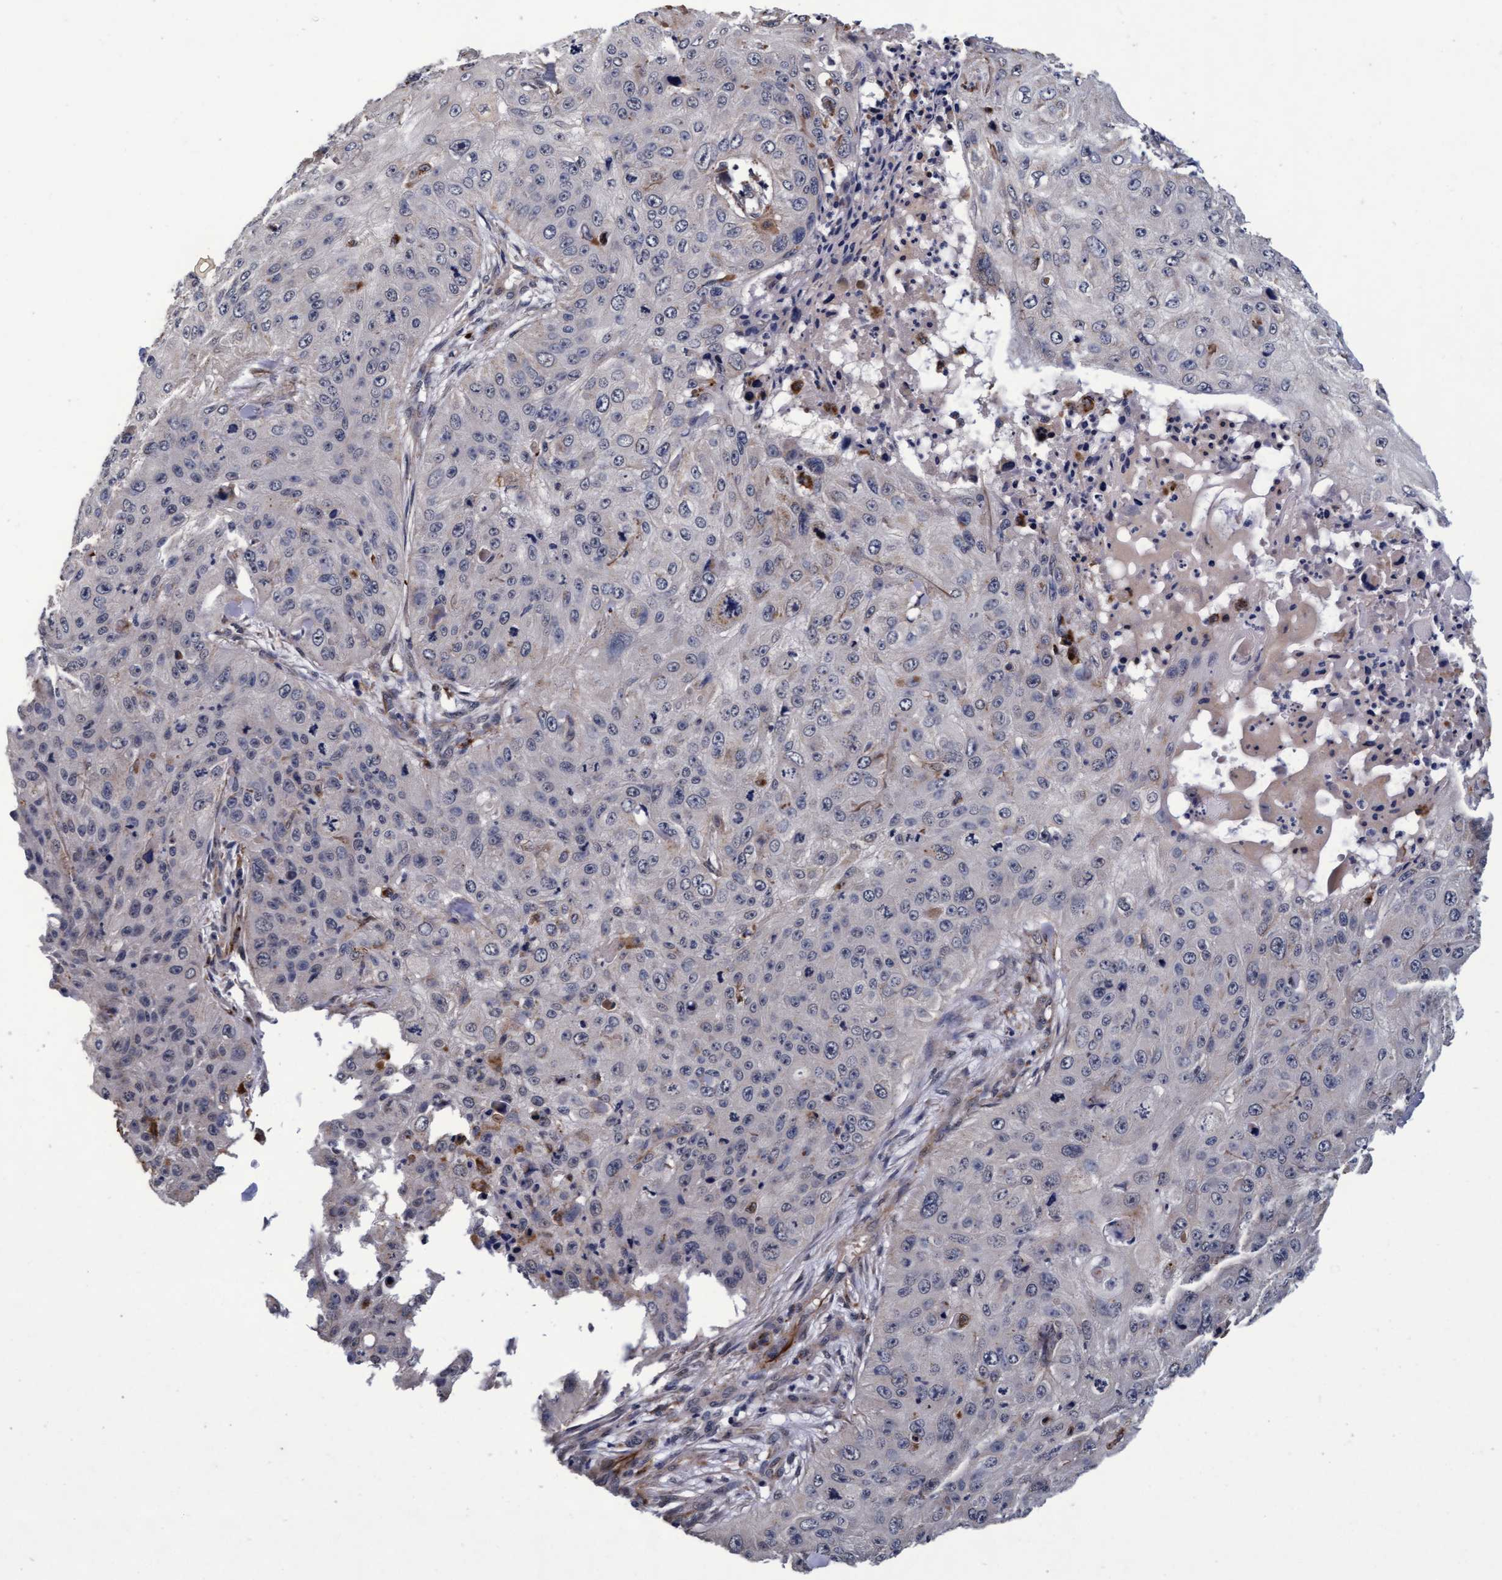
{"staining": {"intensity": "negative", "quantity": "none", "location": "none"}, "tissue": "skin cancer", "cell_type": "Tumor cells", "image_type": "cancer", "snomed": [{"axis": "morphology", "description": "Squamous cell carcinoma, NOS"}, {"axis": "topography", "description": "Skin"}], "caption": "There is no significant positivity in tumor cells of squamous cell carcinoma (skin).", "gene": "CPQ", "patient": {"sex": "female", "age": 80}}